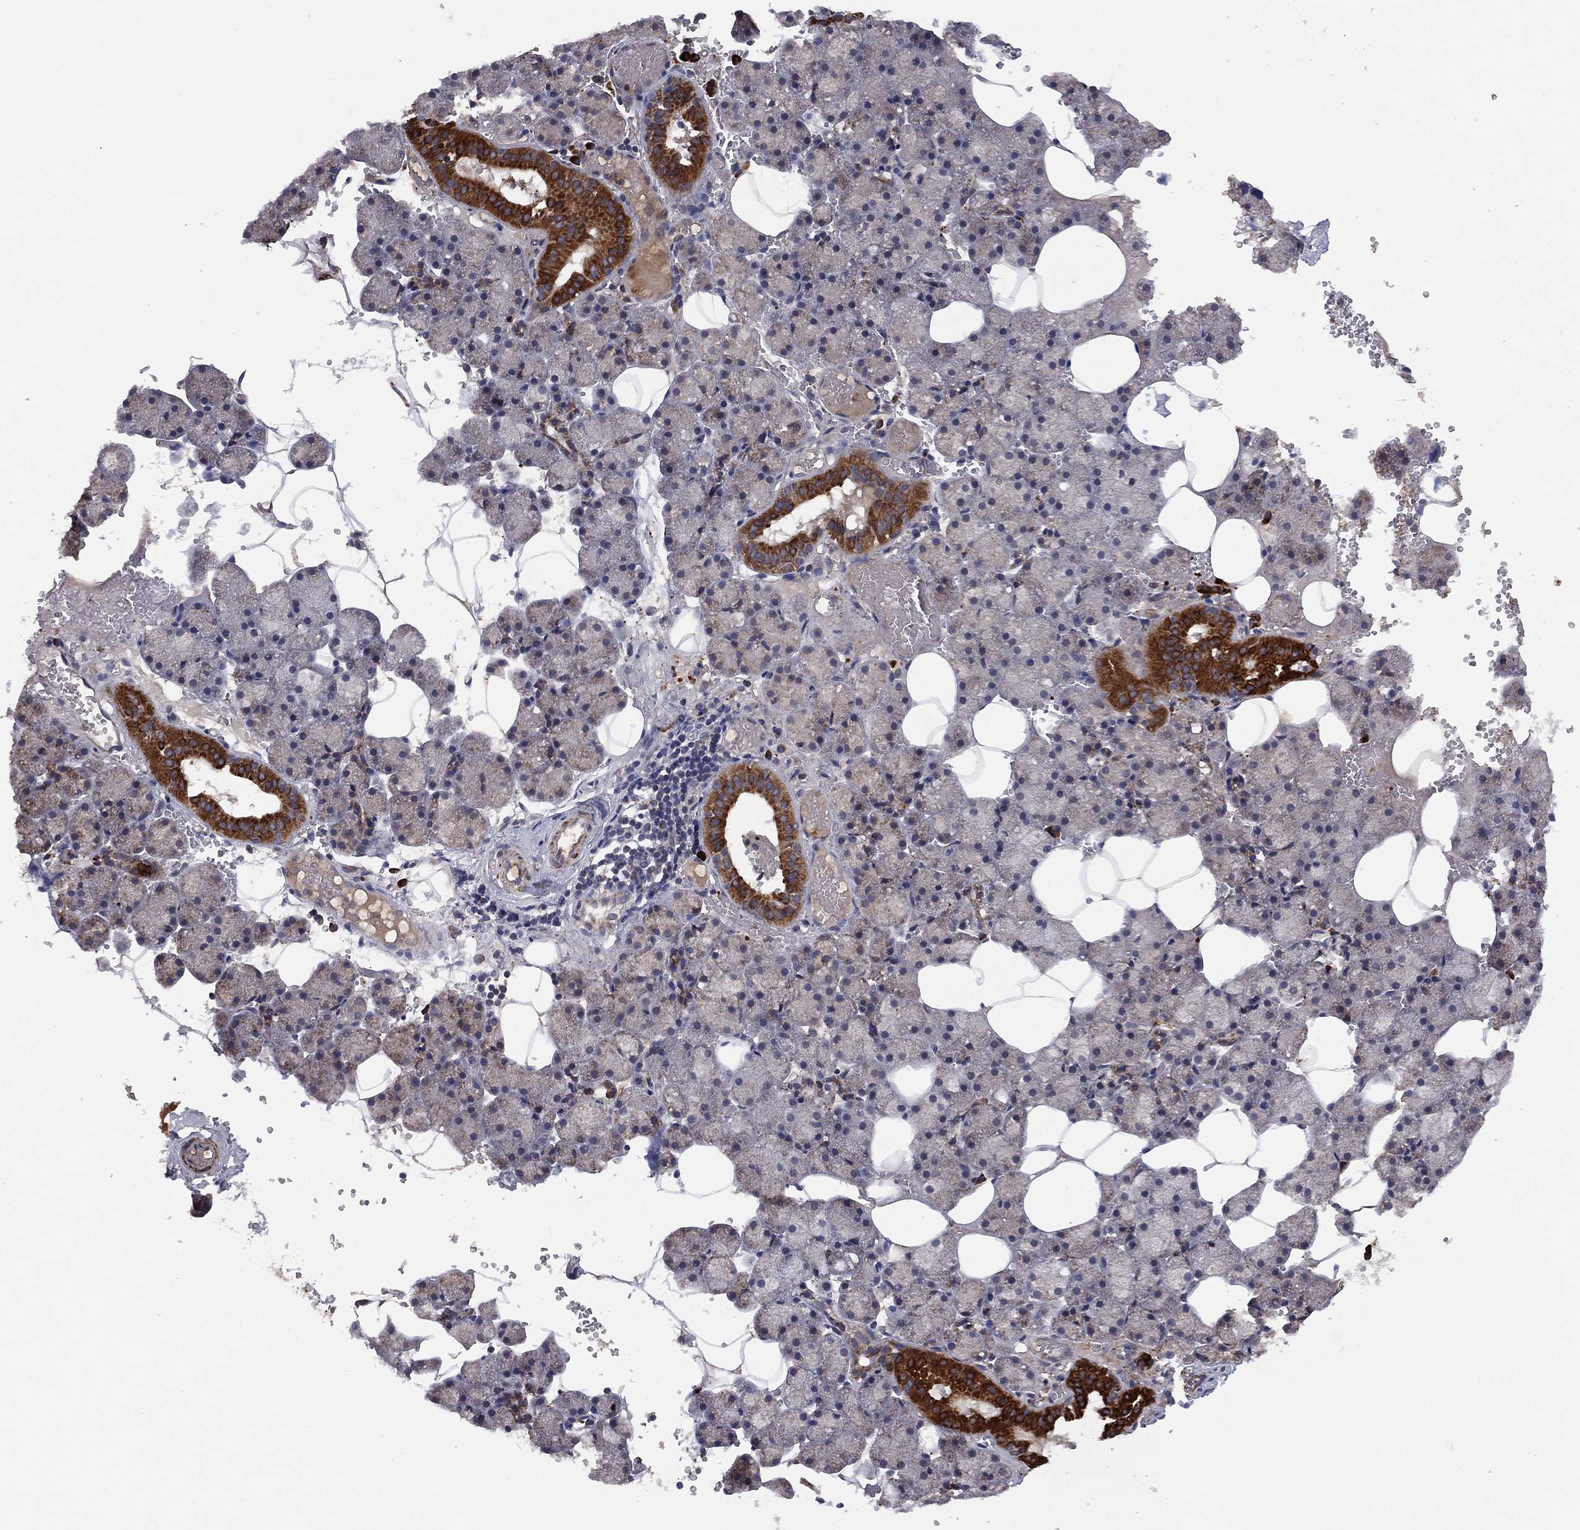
{"staining": {"intensity": "strong", "quantity": "<25%", "location": "cytoplasmic/membranous"}, "tissue": "salivary gland", "cell_type": "Glandular cells", "image_type": "normal", "snomed": [{"axis": "morphology", "description": "Normal tissue, NOS"}, {"axis": "topography", "description": "Salivary gland"}], "caption": "Immunohistochemical staining of benign human salivary gland shows medium levels of strong cytoplasmic/membranous staining in approximately <25% of glandular cells. Using DAB (3,3'-diaminobenzidine) (brown) and hematoxylin (blue) stains, captured at high magnification using brightfield microscopy.", "gene": "PPP2R5A", "patient": {"sex": "male", "age": 38}}